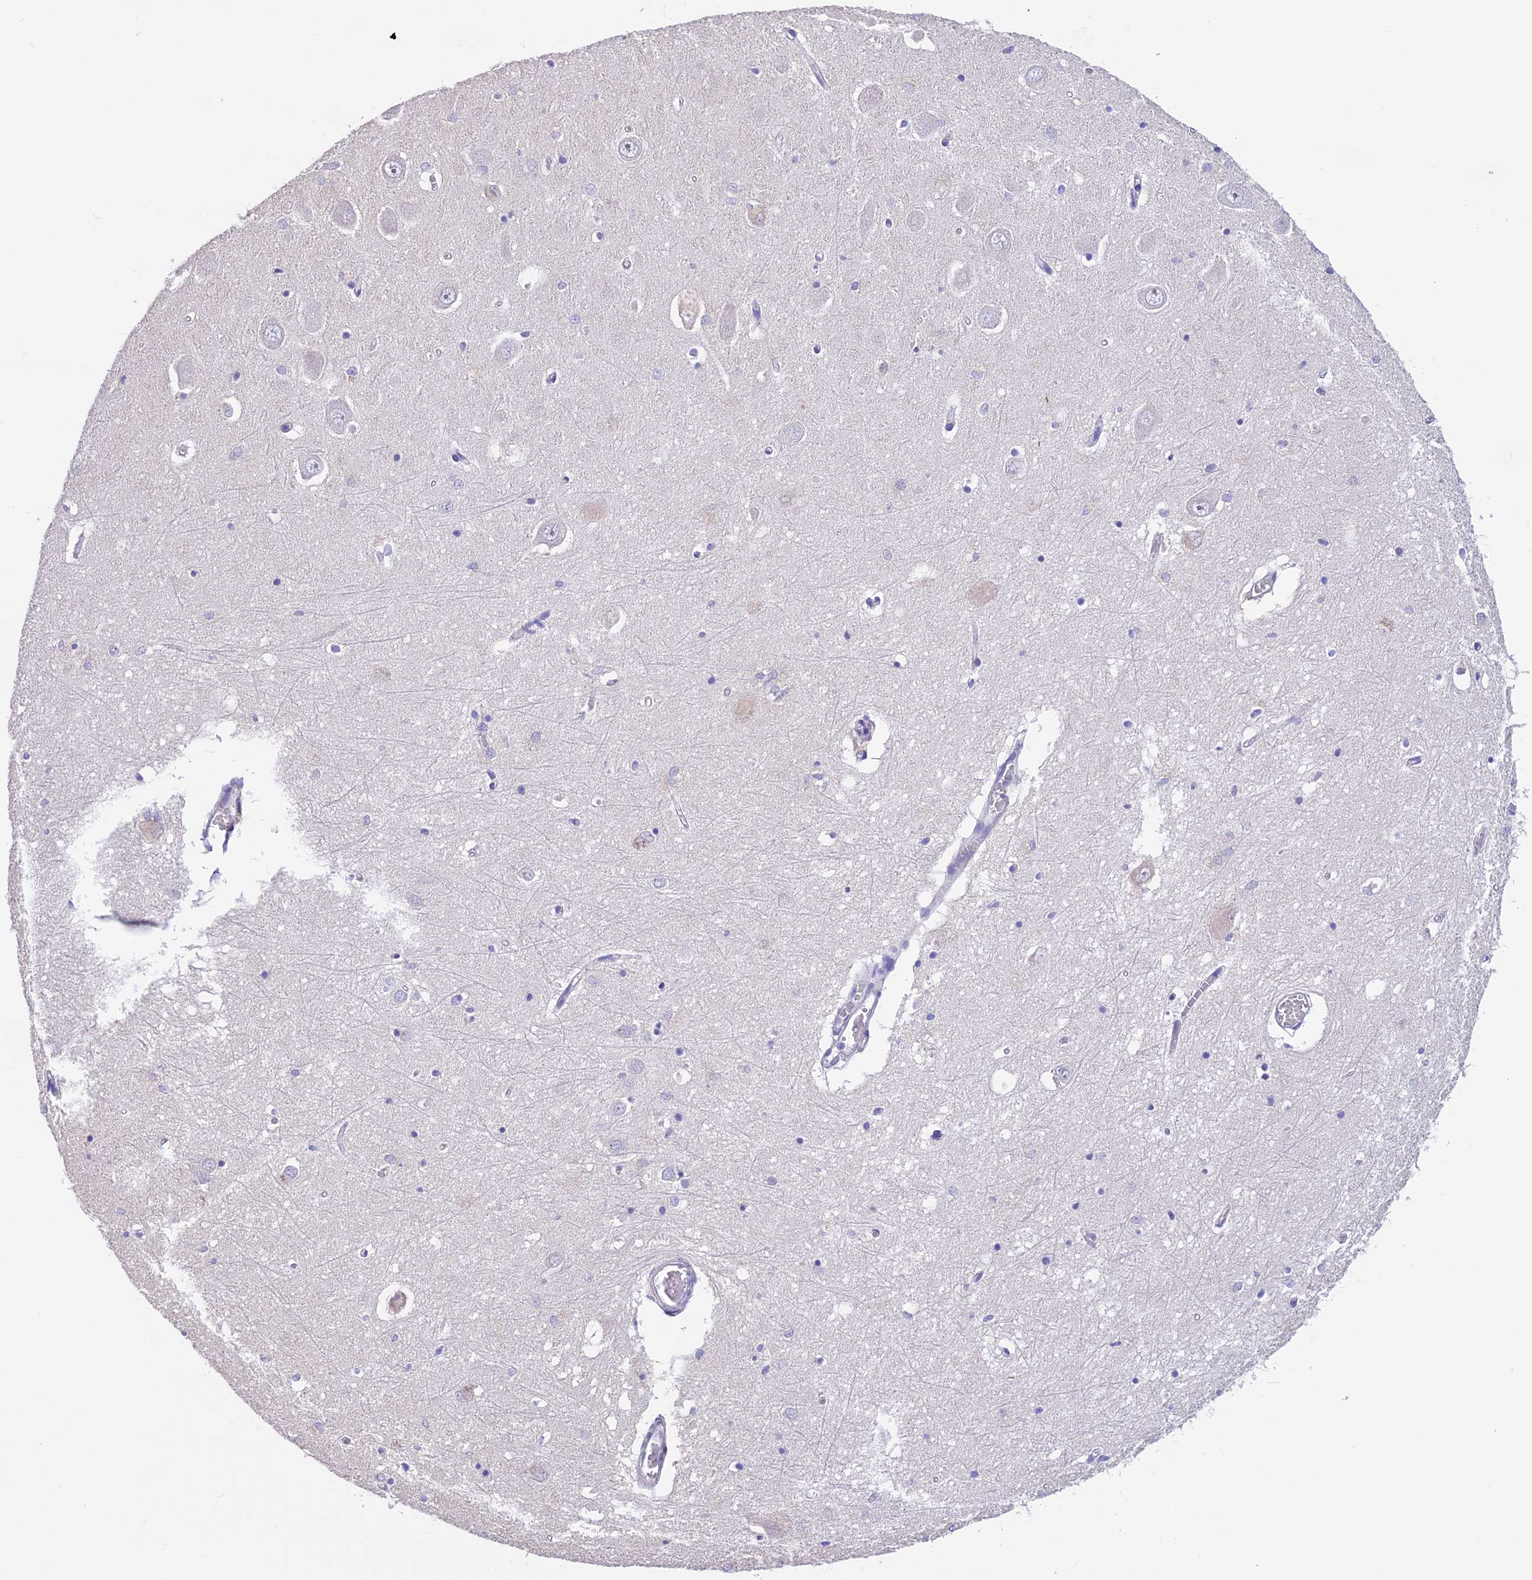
{"staining": {"intensity": "negative", "quantity": "none", "location": "none"}, "tissue": "hippocampus", "cell_type": "Glial cells", "image_type": "normal", "snomed": [{"axis": "morphology", "description": "Normal tissue, NOS"}, {"axis": "topography", "description": "Hippocampus"}], "caption": "High power microscopy image of an immunohistochemistry (IHC) image of unremarkable hippocampus, revealing no significant expression in glial cells. Brightfield microscopy of IHC stained with DAB (brown) and hematoxylin (blue), captured at high magnification.", "gene": "LPXN", "patient": {"sex": "male", "age": 70}}